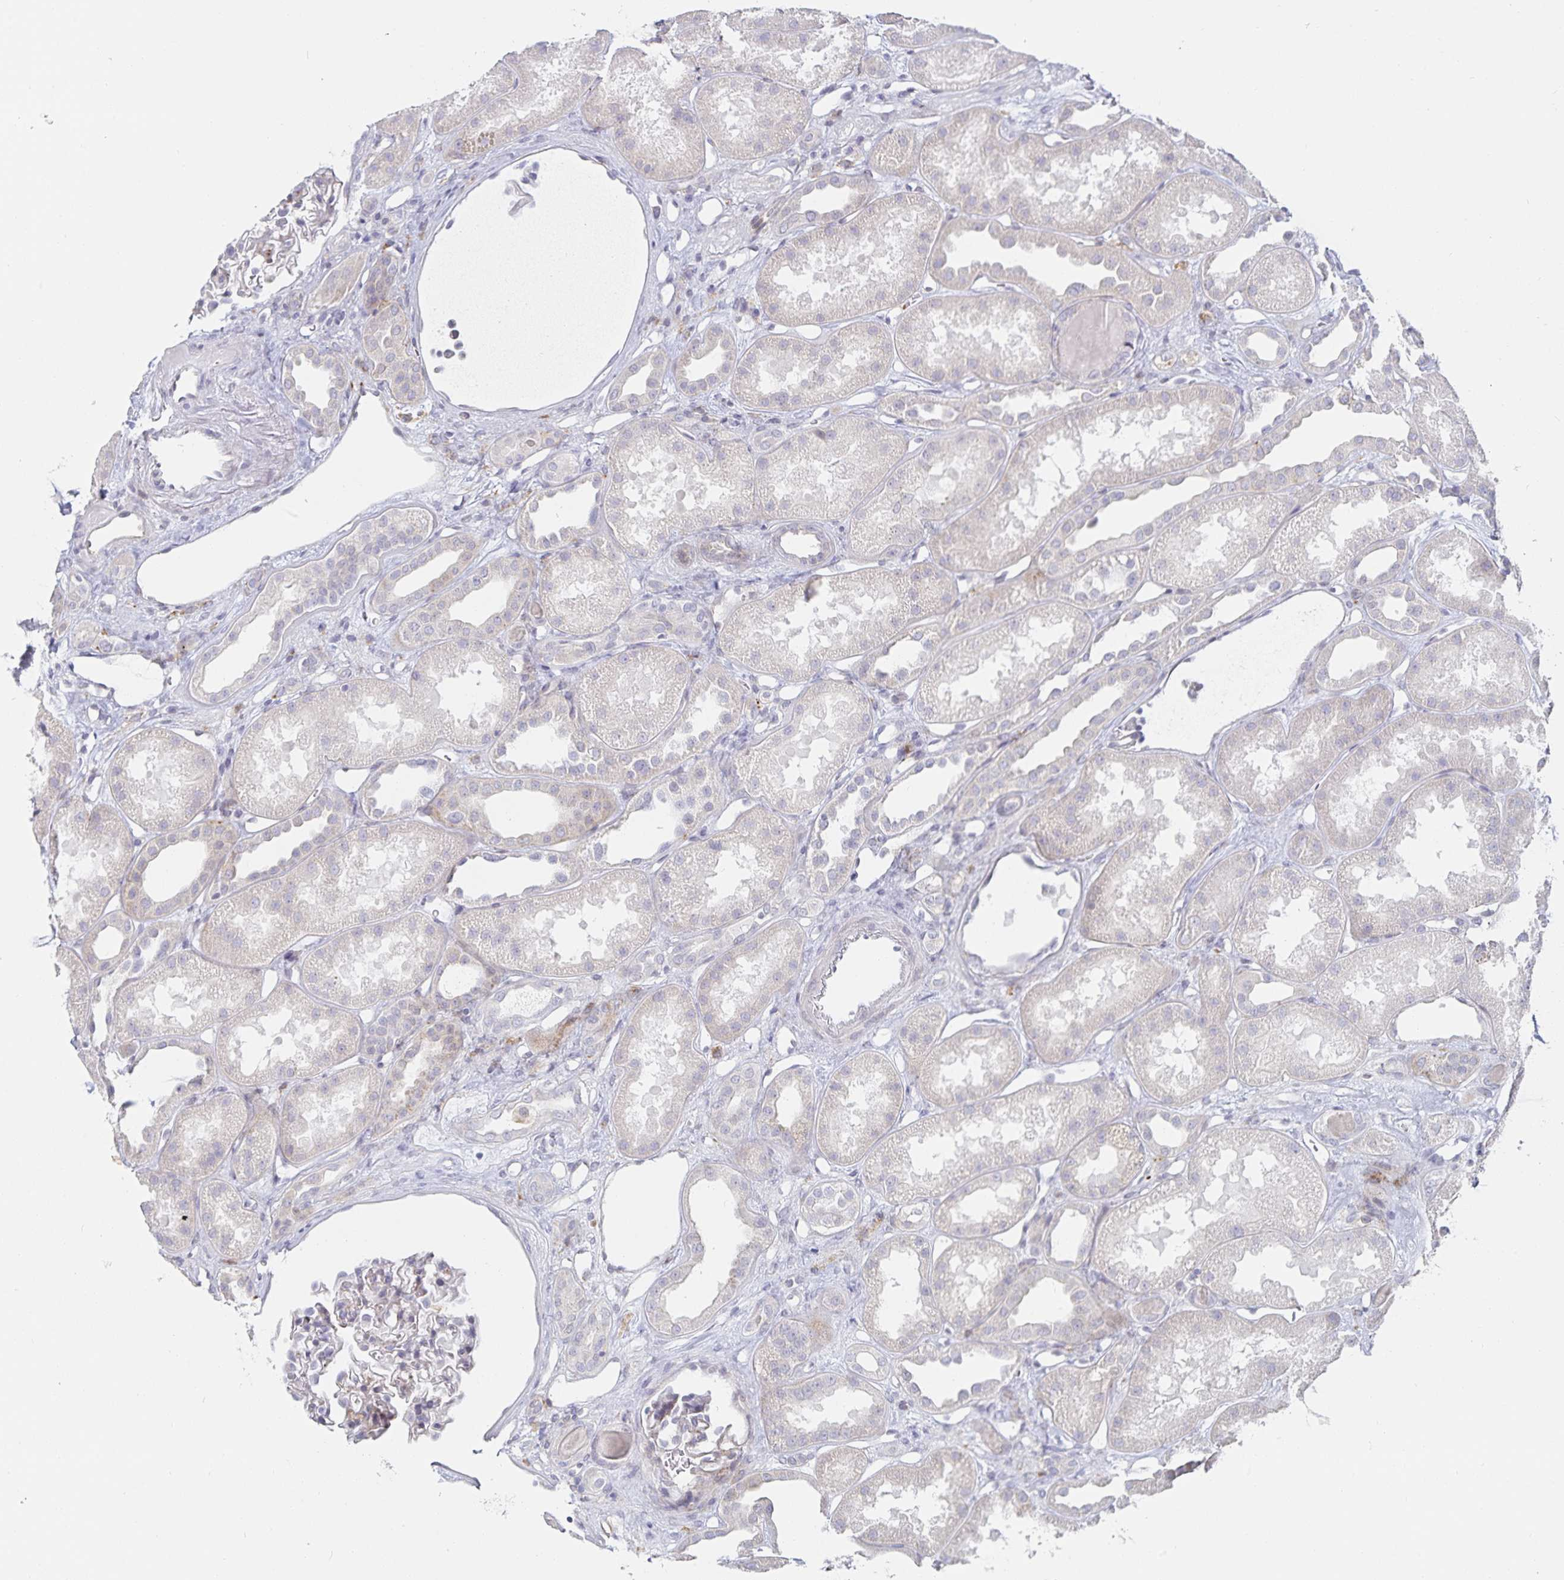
{"staining": {"intensity": "weak", "quantity": "<25%", "location": "cytoplasmic/membranous"}, "tissue": "kidney", "cell_type": "Cells in glomeruli", "image_type": "normal", "snomed": [{"axis": "morphology", "description": "Normal tissue, NOS"}, {"axis": "topography", "description": "Kidney"}], "caption": "Human kidney stained for a protein using immunohistochemistry (IHC) exhibits no expression in cells in glomeruli.", "gene": "S100G", "patient": {"sex": "male", "age": 61}}